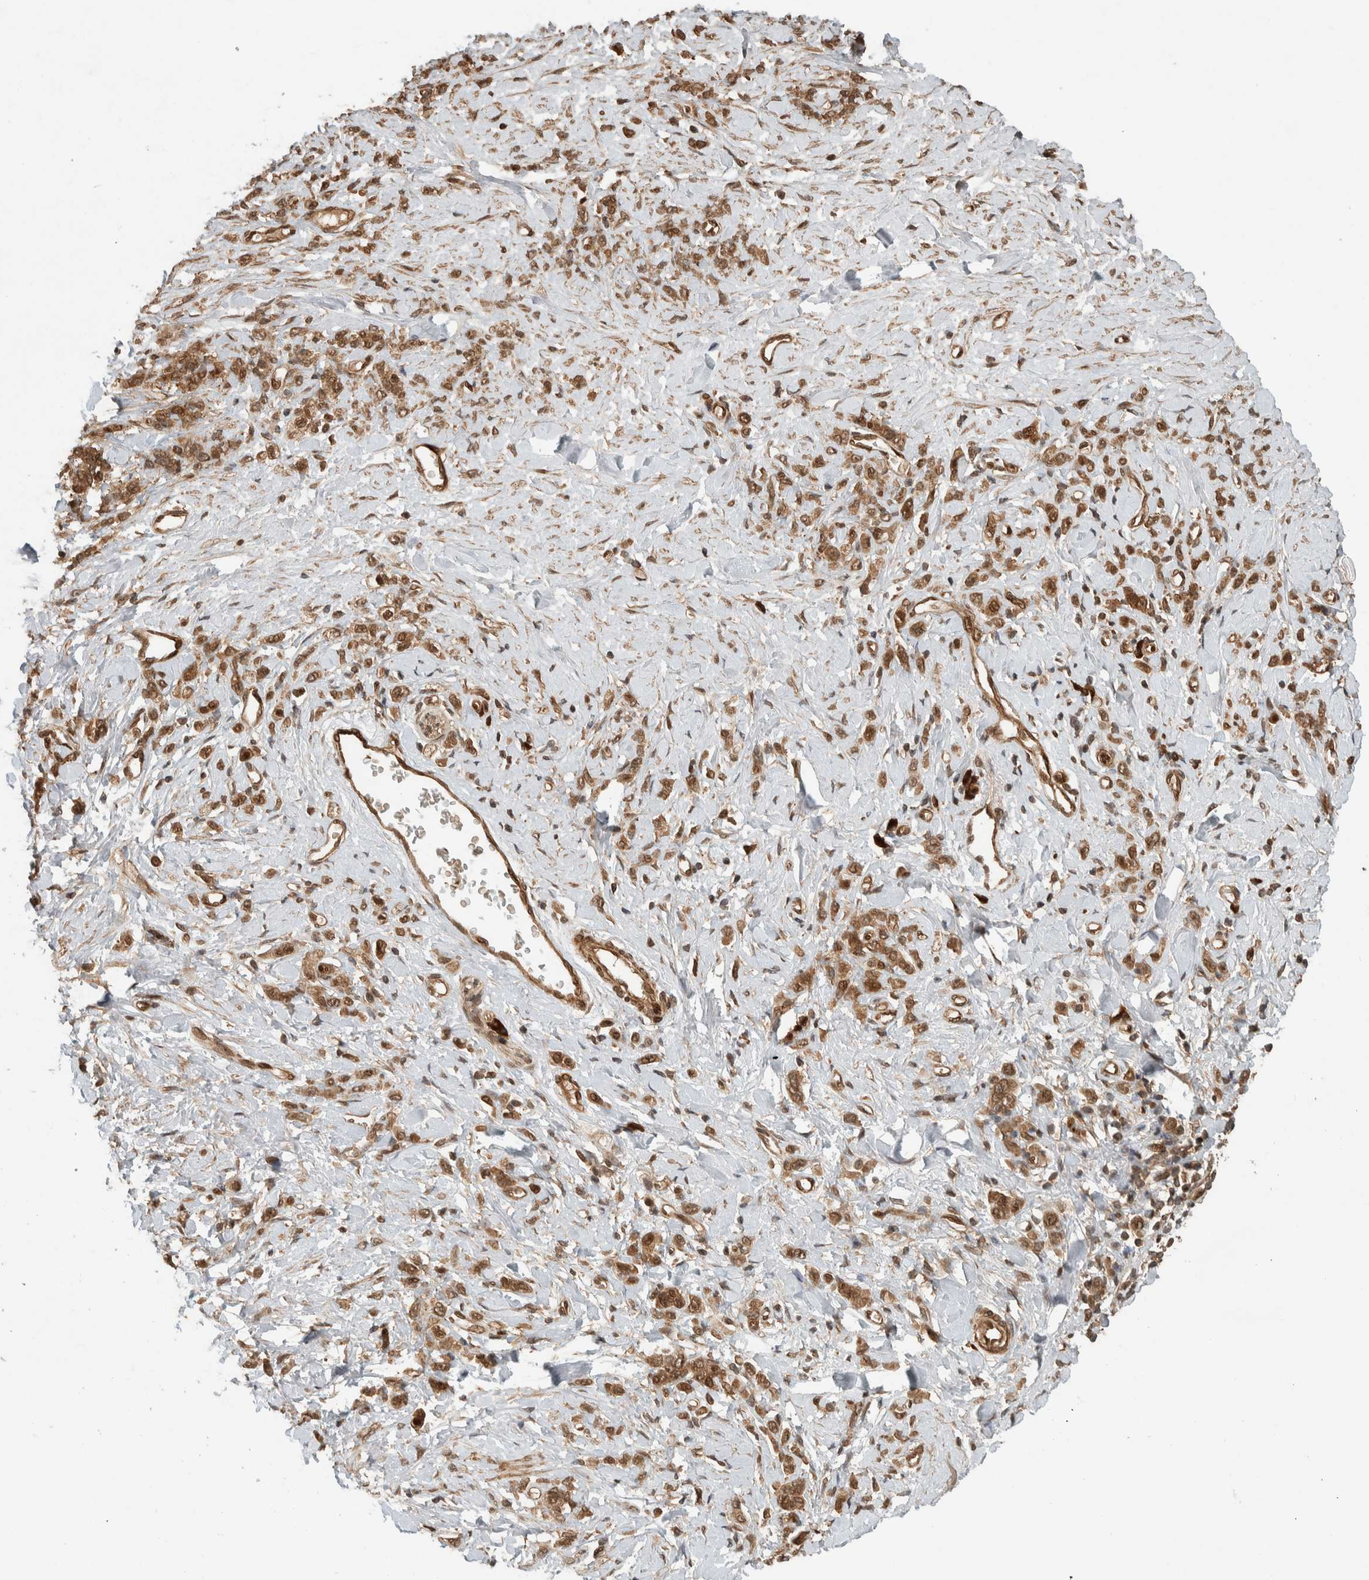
{"staining": {"intensity": "moderate", "quantity": ">75%", "location": "cytoplasmic/membranous,nuclear"}, "tissue": "stomach cancer", "cell_type": "Tumor cells", "image_type": "cancer", "snomed": [{"axis": "morphology", "description": "Normal tissue, NOS"}, {"axis": "morphology", "description": "Adenocarcinoma, NOS"}, {"axis": "topography", "description": "Stomach"}], "caption": "Stomach cancer (adenocarcinoma) was stained to show a protein in brown. There is medium levels of moderate cytoplasmic/membranous and nuclear positivity in approximately >75% of tumor cells. Using DAB (3,3'-diaminobenzidine) (brown) and hematoxylin (blue) stains, captured at high magnification using brightfield microscopy.", "gene": "CNTROB", "patient": {"sex": "male", "age": 82}}